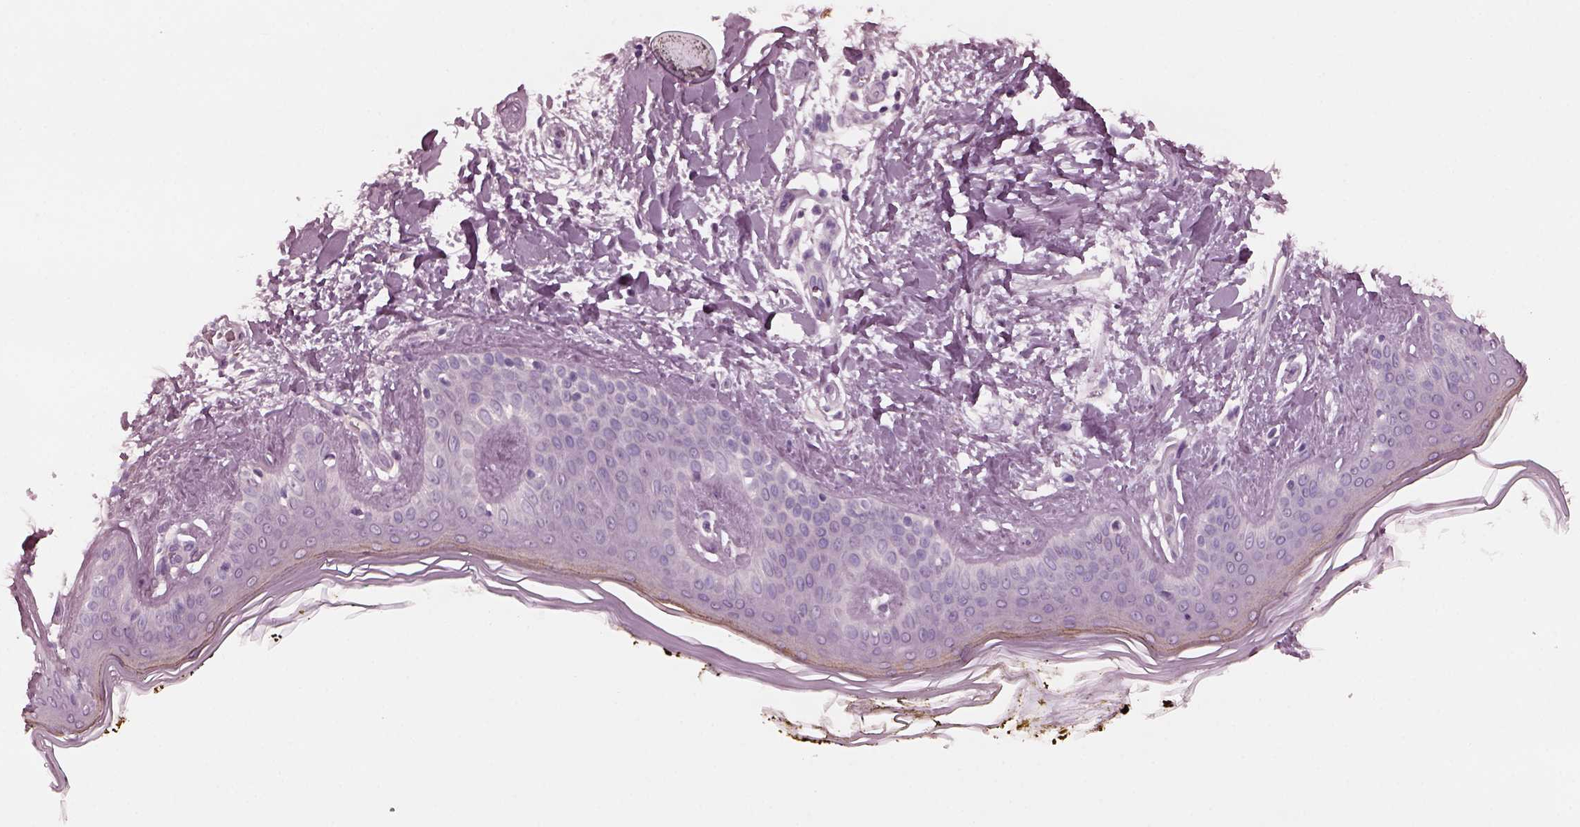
{"staining": {"intensity": "negative", "quantity": "none", "location": "none"}, "tissue": "skin", "cell_type": "Fibroblasts", "image_type": "normal", "snomed": [{"axis": "morphology", "description": "Normal tissue, NOS"}, {"axis": "topography", "description": "Skin"}], "caption": "Benign skin was stained to show a protein in brown. There is no significant positivity in fibroblasts.", "gene": "YY2", "patient": {"sex": "female", "age": 34}}